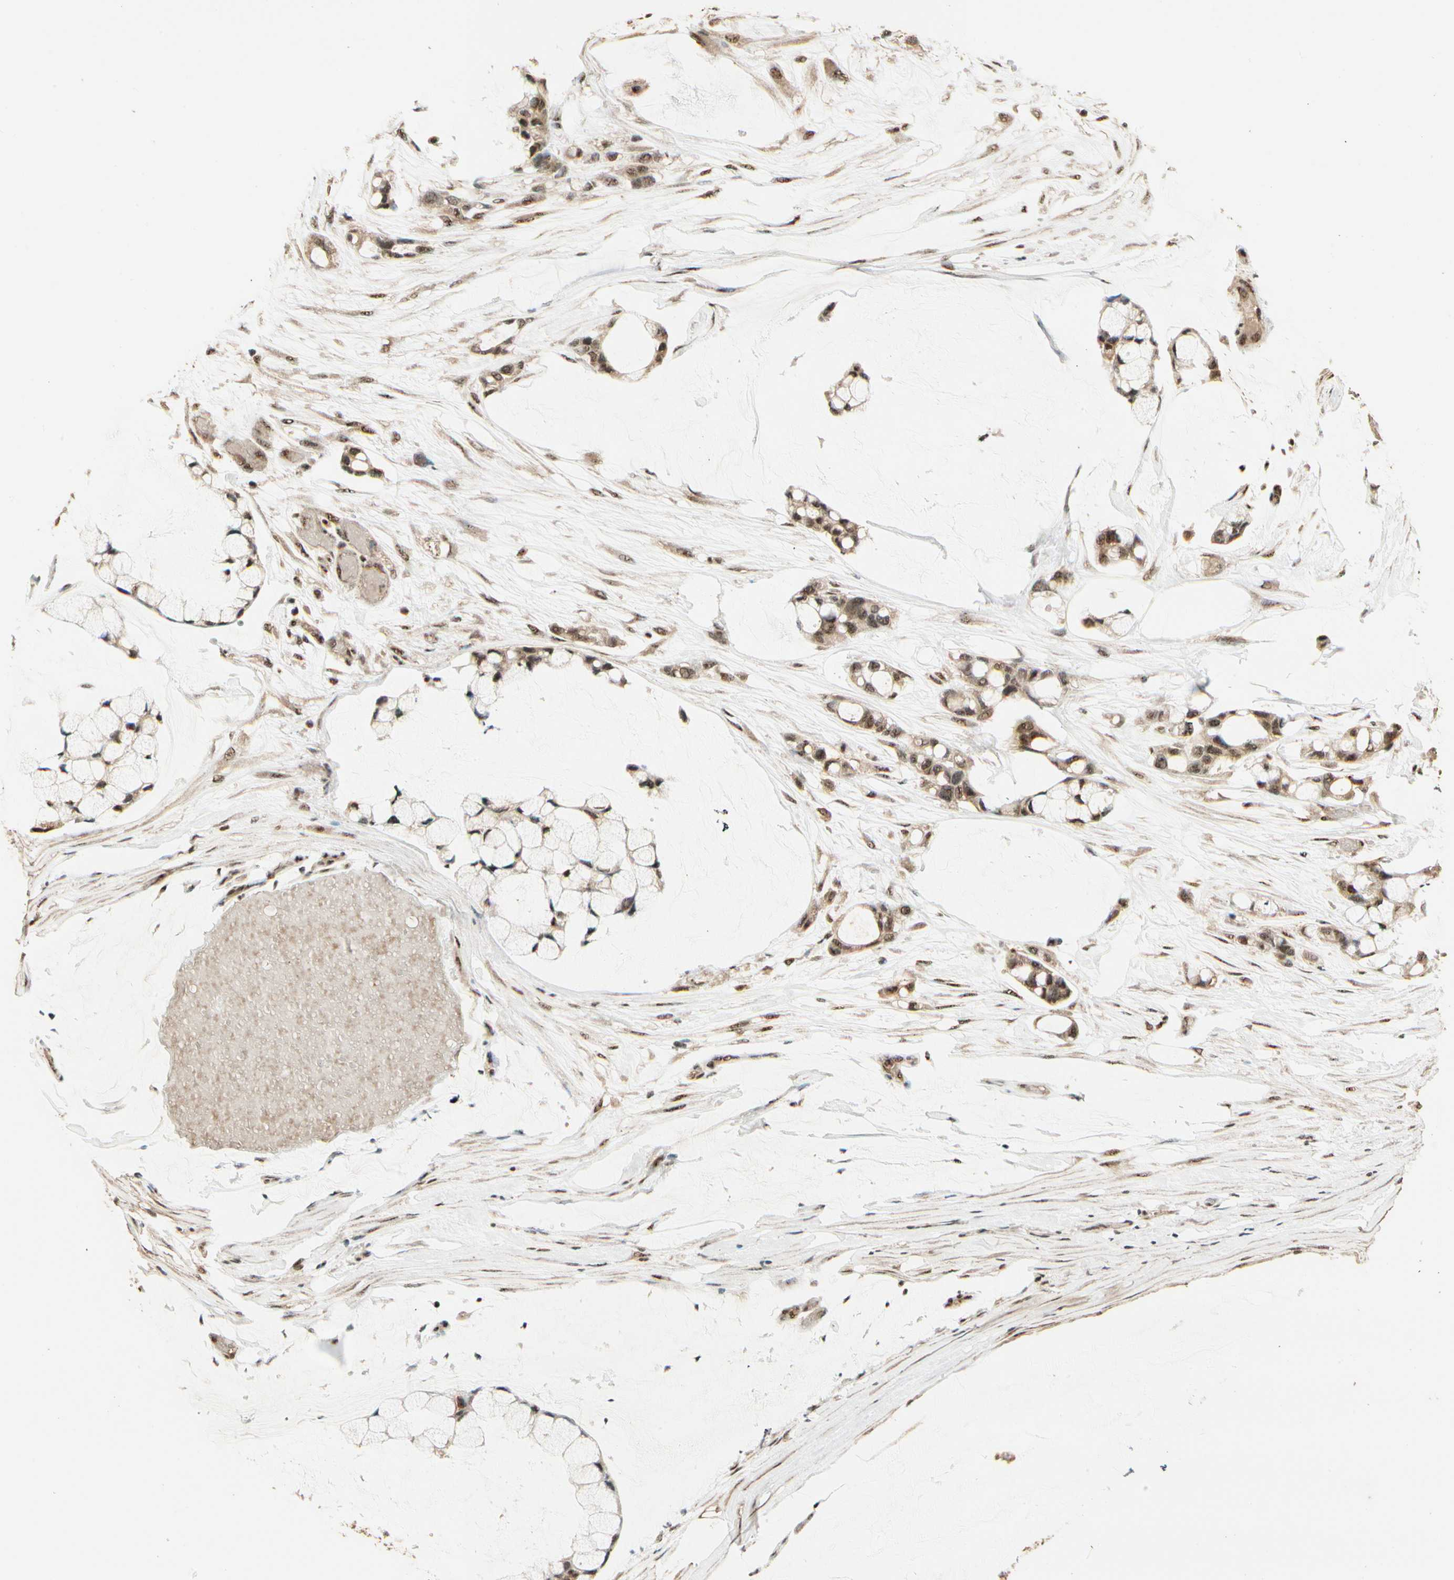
{"staining": {"intensity": "moderate", "quantity": ">75%", "location": "cytoplasmic/membranous,nuclear"}, "tissue": "ovarian cancer", "cell_type": "Tumor cells", "image_type": "cancer", "snomed": [{"axis": "morphology", "description": "Cystadenocarcinoma, mucinous, NOS"}, {"axis": "topography", "description": "Ovary"}], "caption": "This histopathology image demonstrates immunohistochemistry (IHC) staining of human mucinous cystadenocarcinoma (ovarian), with medium moderate cytoplasmic/membranous and nuclear expression in about >75% of tumor cells.", "gene": "RBM25", "patient": {"sex": "female", "age": 39}}